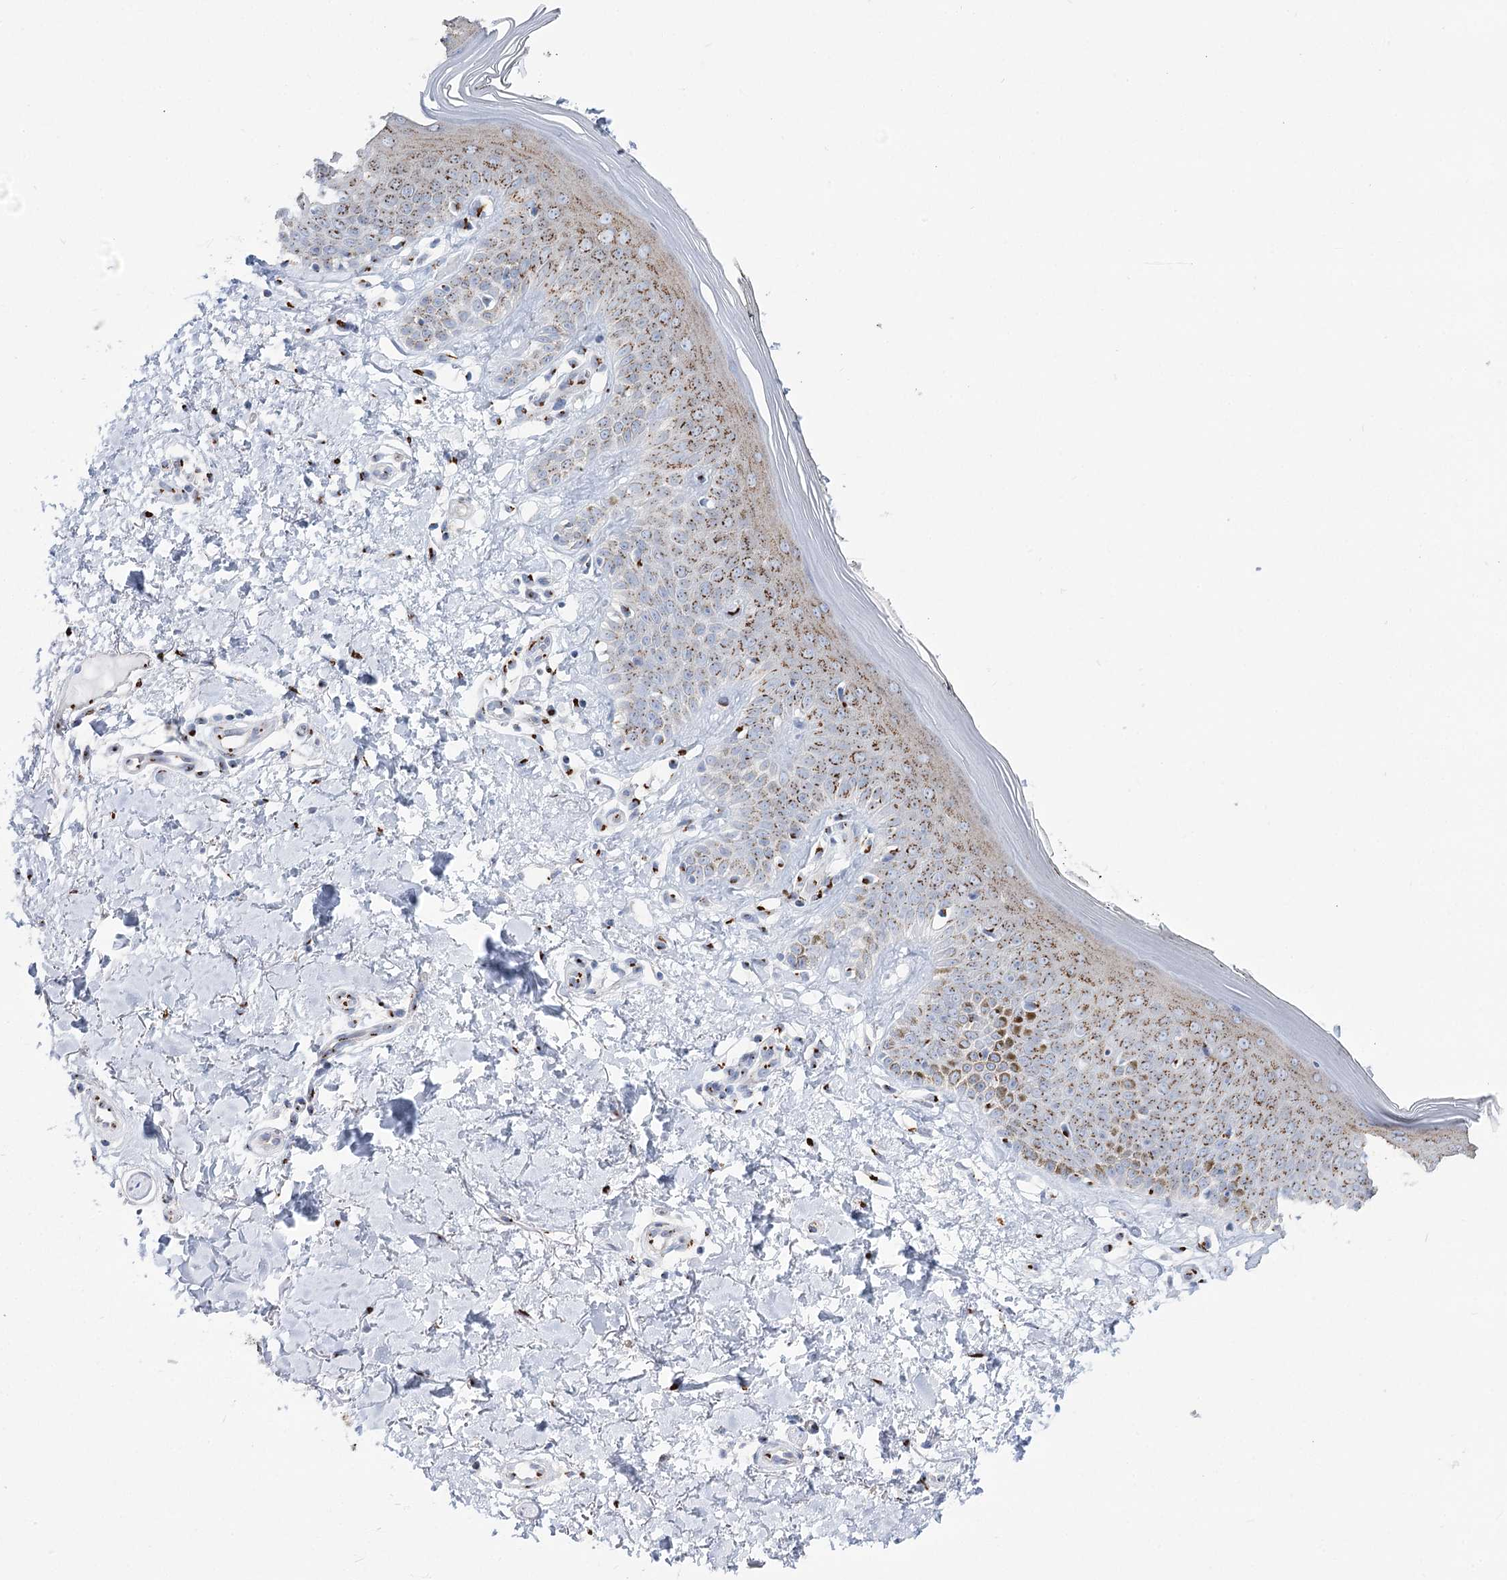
{"staining": {"intensity": "moderate", "quantity": ">75%", "location": "cytoplasmic/membranous"}, "tissue": "skin", "cell_type": "Fibroblasts", "image_type": "normal", "snomed": [{"axis": "morphology", "description": "Normal tissue, NOS"}, {"axis": "topography", "description": "Skin"}], "caption": "Unremarkable skin exhibits moderate cytoplasmic/membranous expression in about >75% of fibroblasts, visualized by immunohistochemistry.", "gene": "TMEM165", "patient": {"sex": "female", "age": 64}}